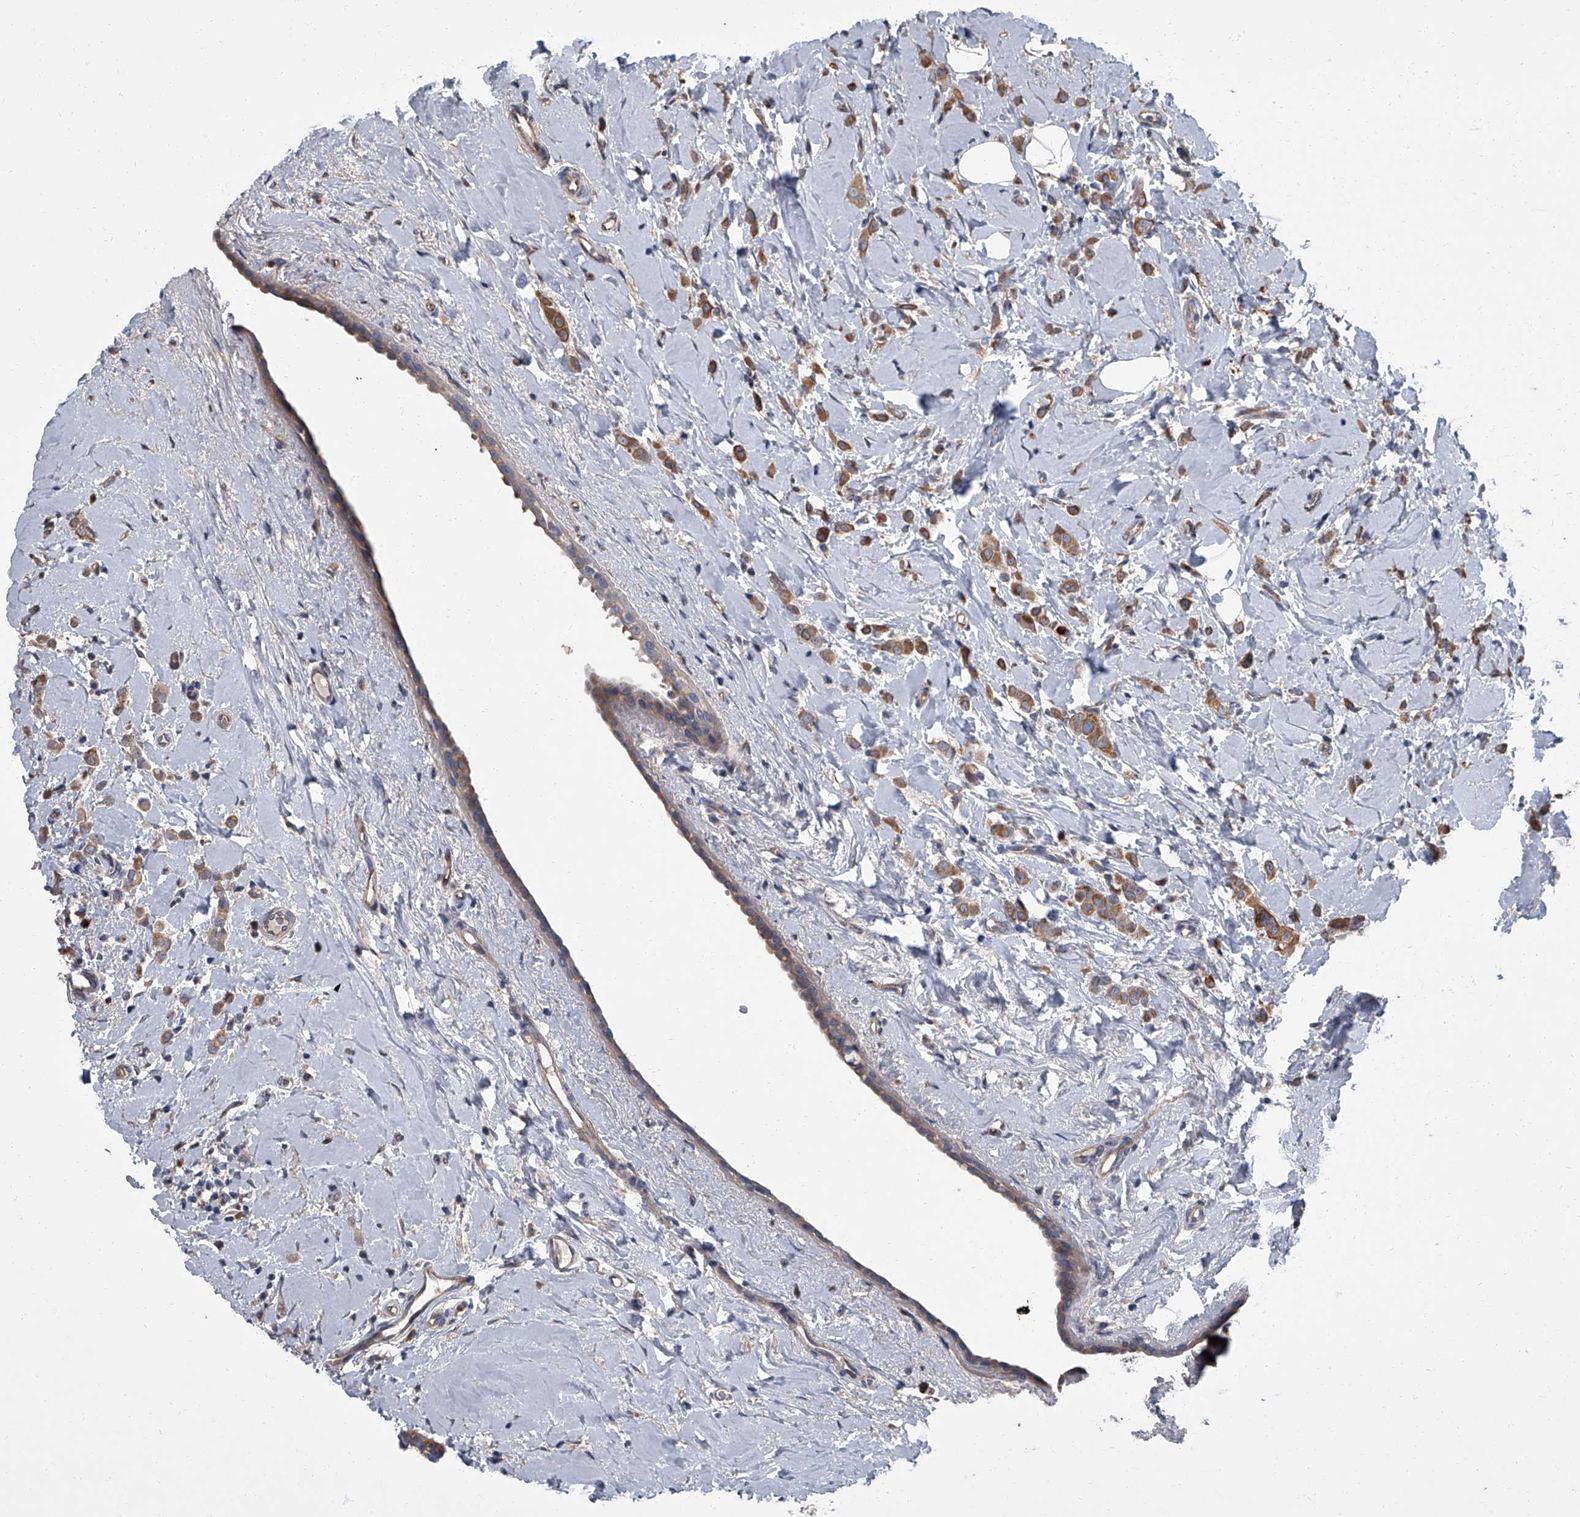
{"staining": {"intensity": "moderate", "quantity": ">75%", "location": "cytoplasmic/membranous"}, "tissue": "breast cancer", "cell_type": "Tumor cells", "image_type": "cancer", "snomed": [{"axis": "morphology", "description": "Lobular carcinoma"}, {"axis": "topography", "description": "Breast"}], "caption": "Protein analysis of breast lobular carcinoma tissue reveals moderate cytoplasmic/membranous staining in about >75% of tumor cells.", "gene": "SIRT4", "patient": {"sex": "female", "age": 47}}